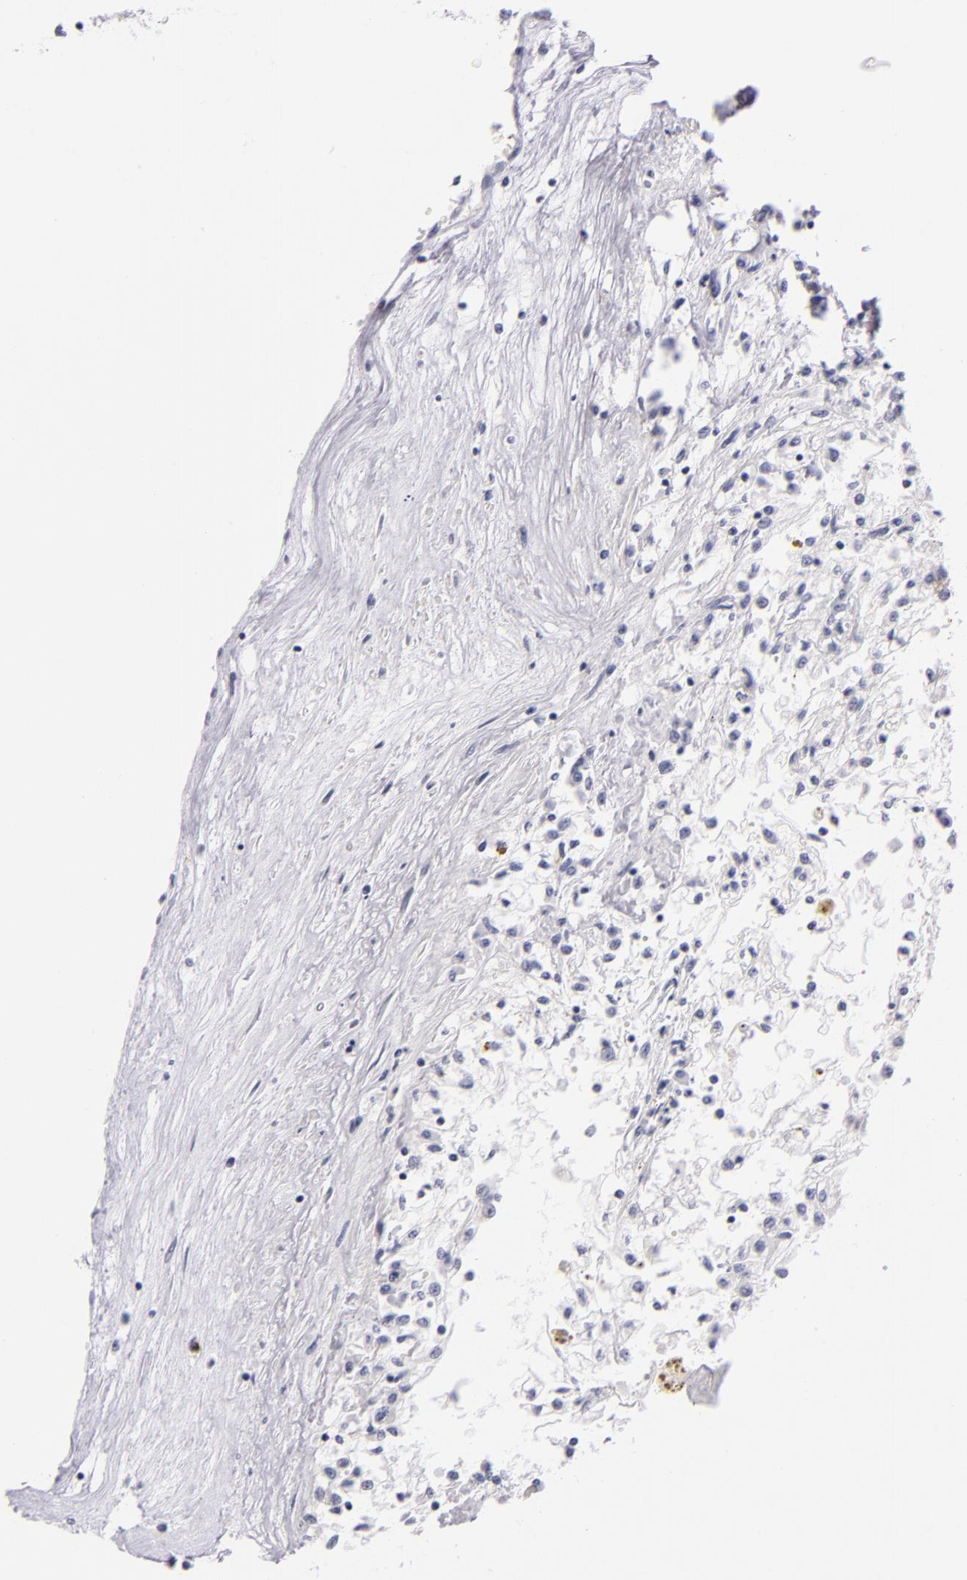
{"staining": {"intensity": "negative", "quantity": "none", "location": "none"}, "tissue": "renal cancer", "cell_type": "Tumor cells", "image_type": "cancer", "snomed": [{"axis": "morphology", "description": "Adenocarcinoma, NOS"}, {"axis": "topography", "description": "Kidney"}], "caption": "This is an immunohistochemistry (IHC) histopathology image of renal cancer. There is no expression in tumor cells.", "gene": "GP1BA", "patient": {"sex": "male", "age": 78}}